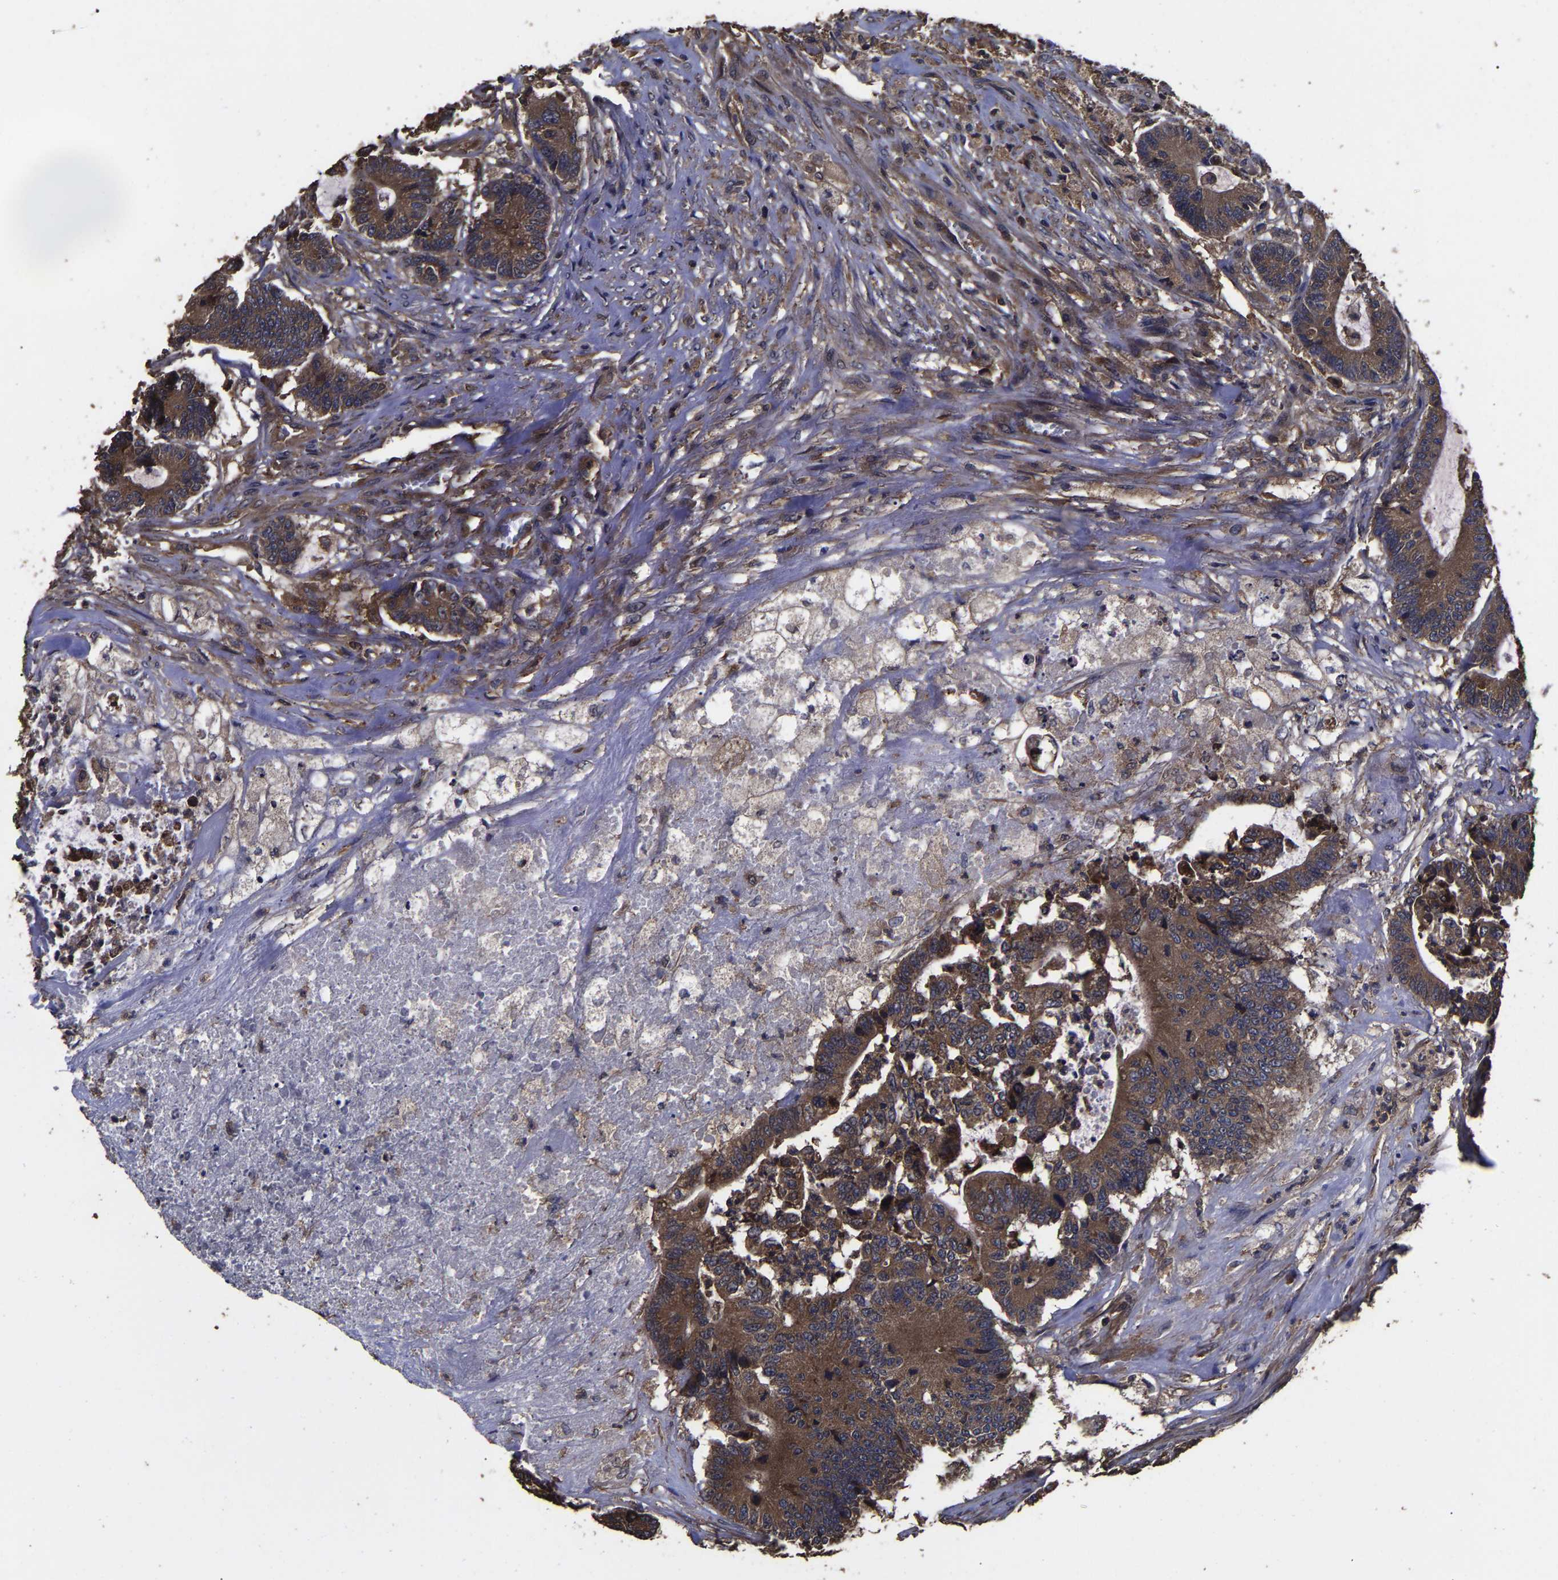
{"staining": {"intensity": "moderate", "quantity": ">75%", "location": "cytoplasmic/membranous"}, "tissue": "colorectal cancer", "cell_type": "Tumor cells", "image_type": "cancer", "snomed": [{"axis": "morphology", "description": "Adenocarcinoma, NOS"}, {"axis": "topography", "description": "Colon"}], "caption": "High-power microscopy captured an immunohistochemistry (IHC) photomicrograph of adenocarcinoma (colorectal), revealing moderate cytoplasmic/membranous expression in approximately >75% of tumor cells. The protein of interest is stained brown, and the nuclei are stained in blue (DAB (3,3'-diaminobenzidine) IHC with brightfield microscopy, high magnification).", "gene": "ITCH", "patient": {"sex": "female", "age": 84}}